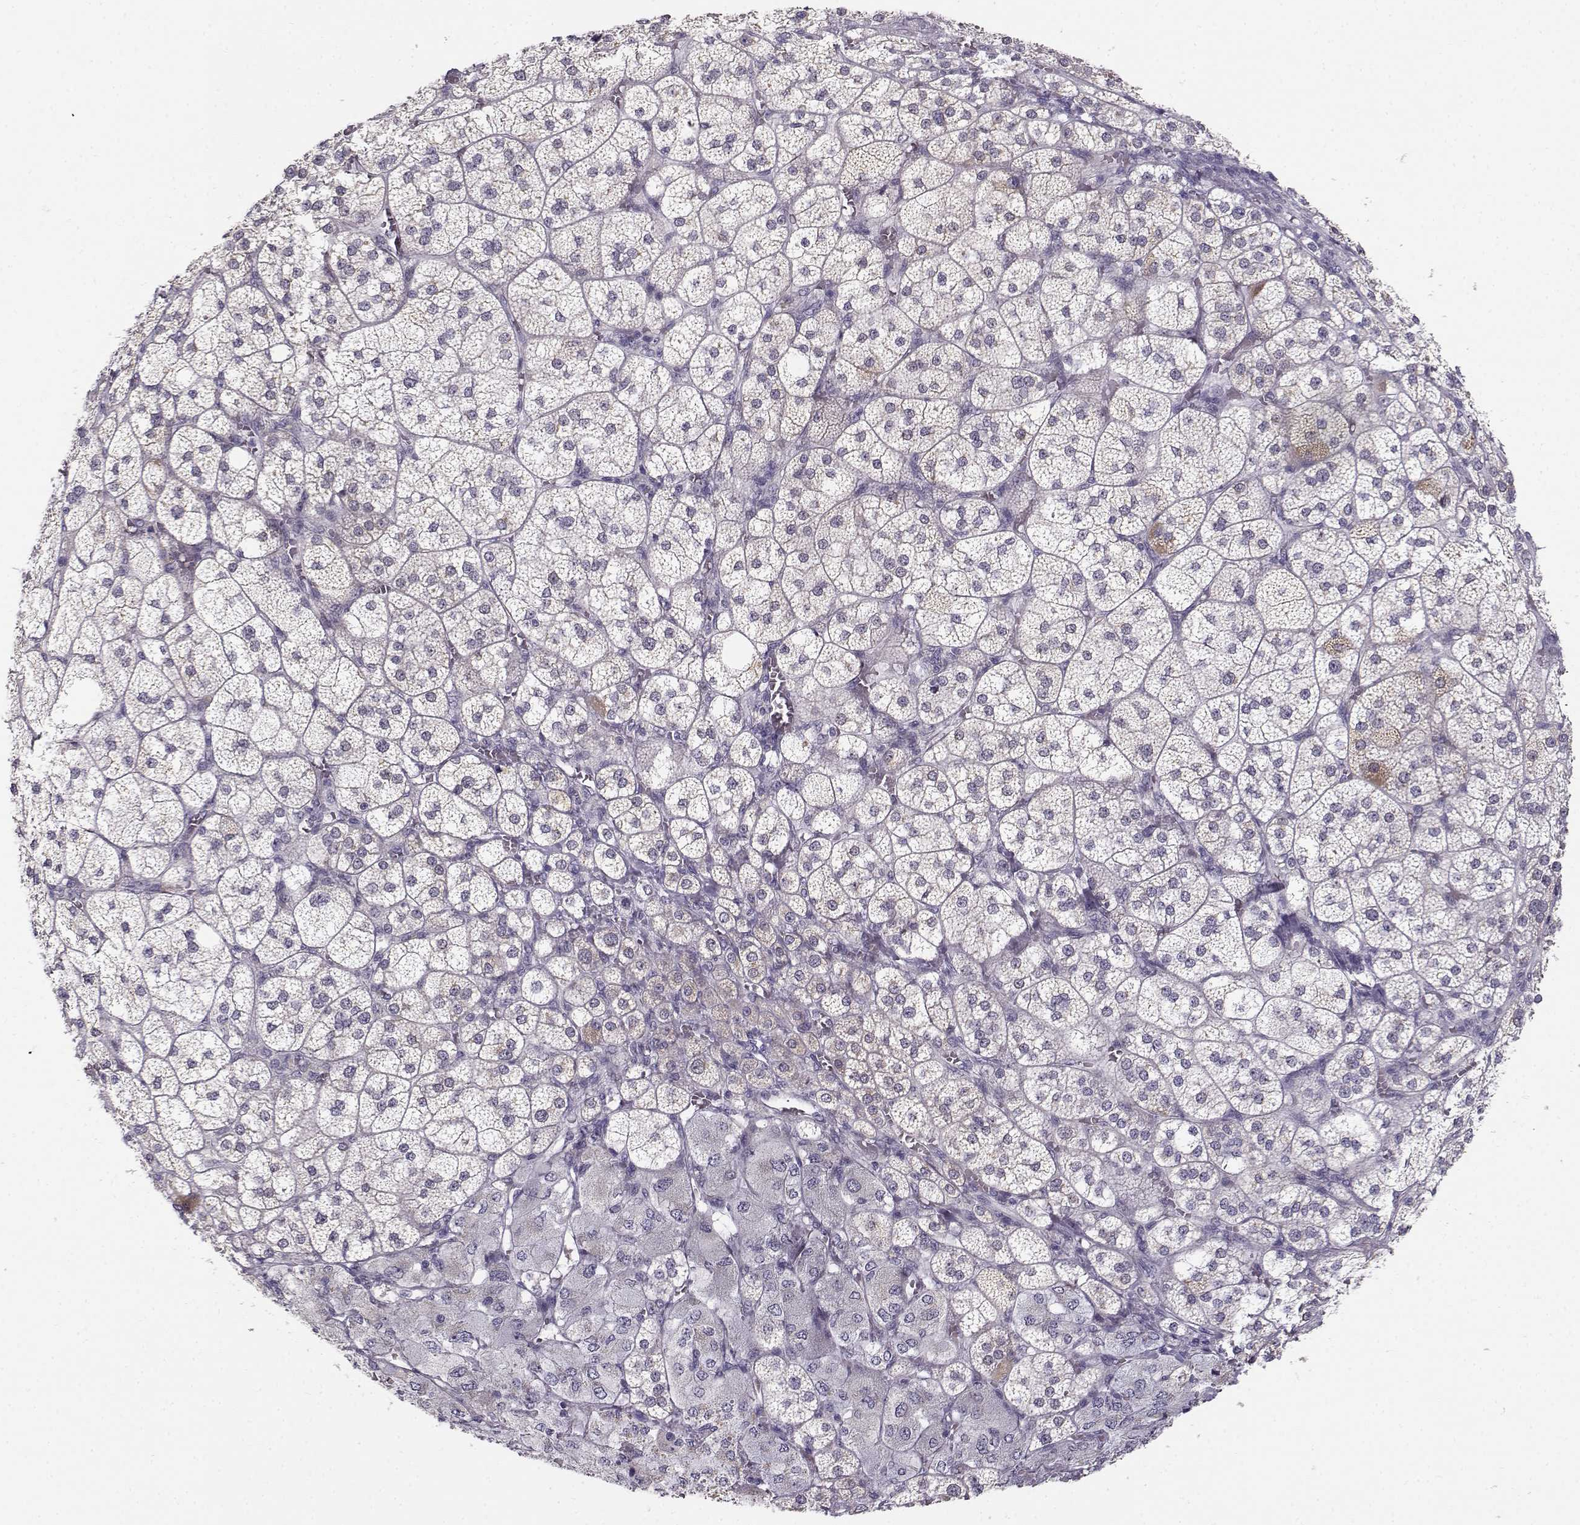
{"staining": {"intensity": "weak", "quantity": "<25%", "location": "cytoplasmic/membranous"}, "tissue": "adrenal gland", "cell_type": "Glandular cells", "image_type": "normal", "snomed": [{"axis": "morphology", "description": "Normal tissue, NOS"}, {"axis": "topography", "description": "Adrenal gland"}], "caption": "This is an IHC histopathology image of benign adrenal gland. There is no positivity in glandular cells.", "gene": "SLC4A5", "patient": {"sex": "female", "age": 60}}